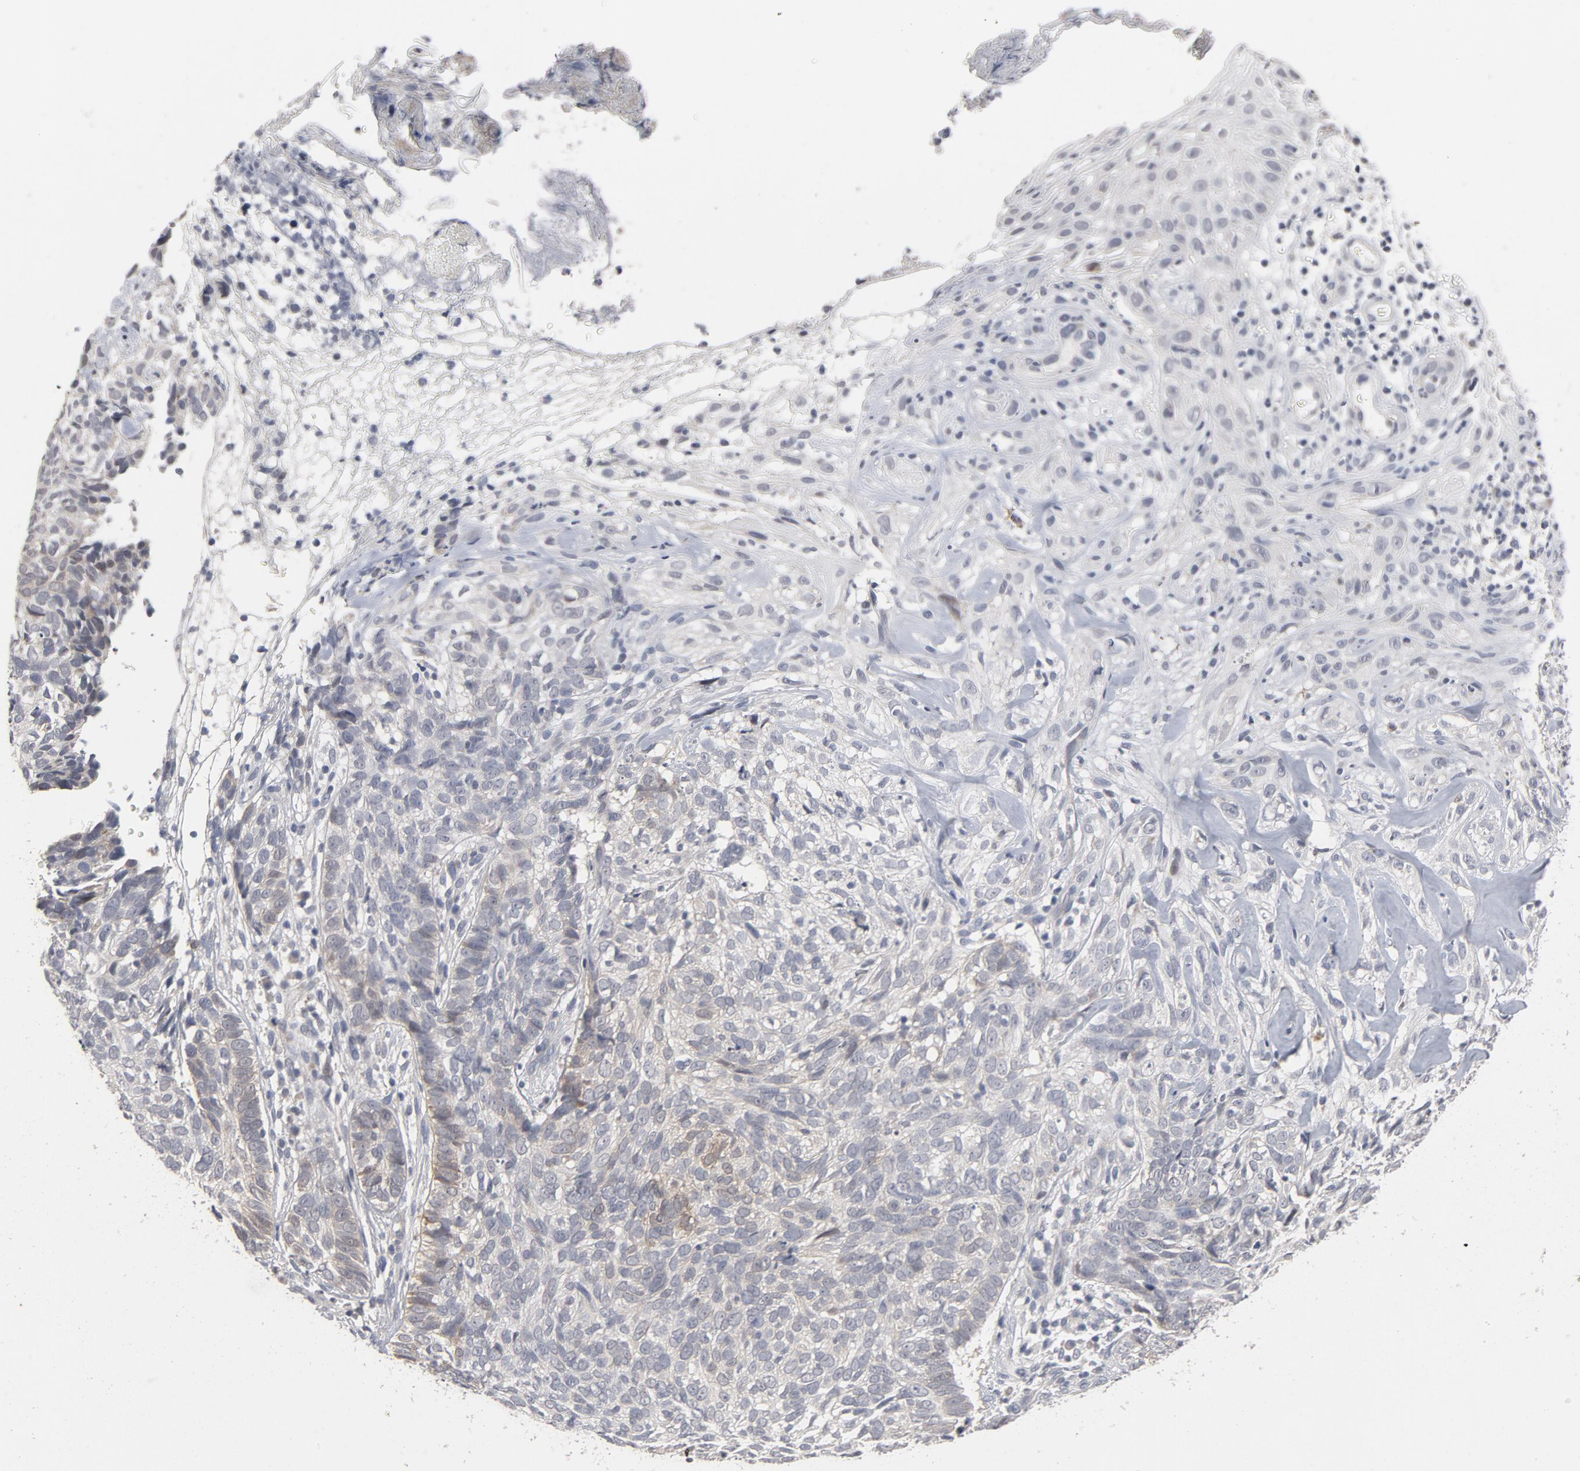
{"staining": {"intensity": "weak", "quantity": "<25%", "location": "cytoplasmic/membranous"}, "tissue": "skin cancer", "cell_type": "Tumor cells", "image_type": "cancer", "snomed": [{"axis": "morphology", "description": "Basal cell carcinoma"}, {"axis": "topography", "description": "Skin"}], "caption": "Histopathology image shows no significant protein expression in tumor cells of skin cancer.", "gene": "PPP1R1B", "patient": {"sex": "male", "age": 72}}